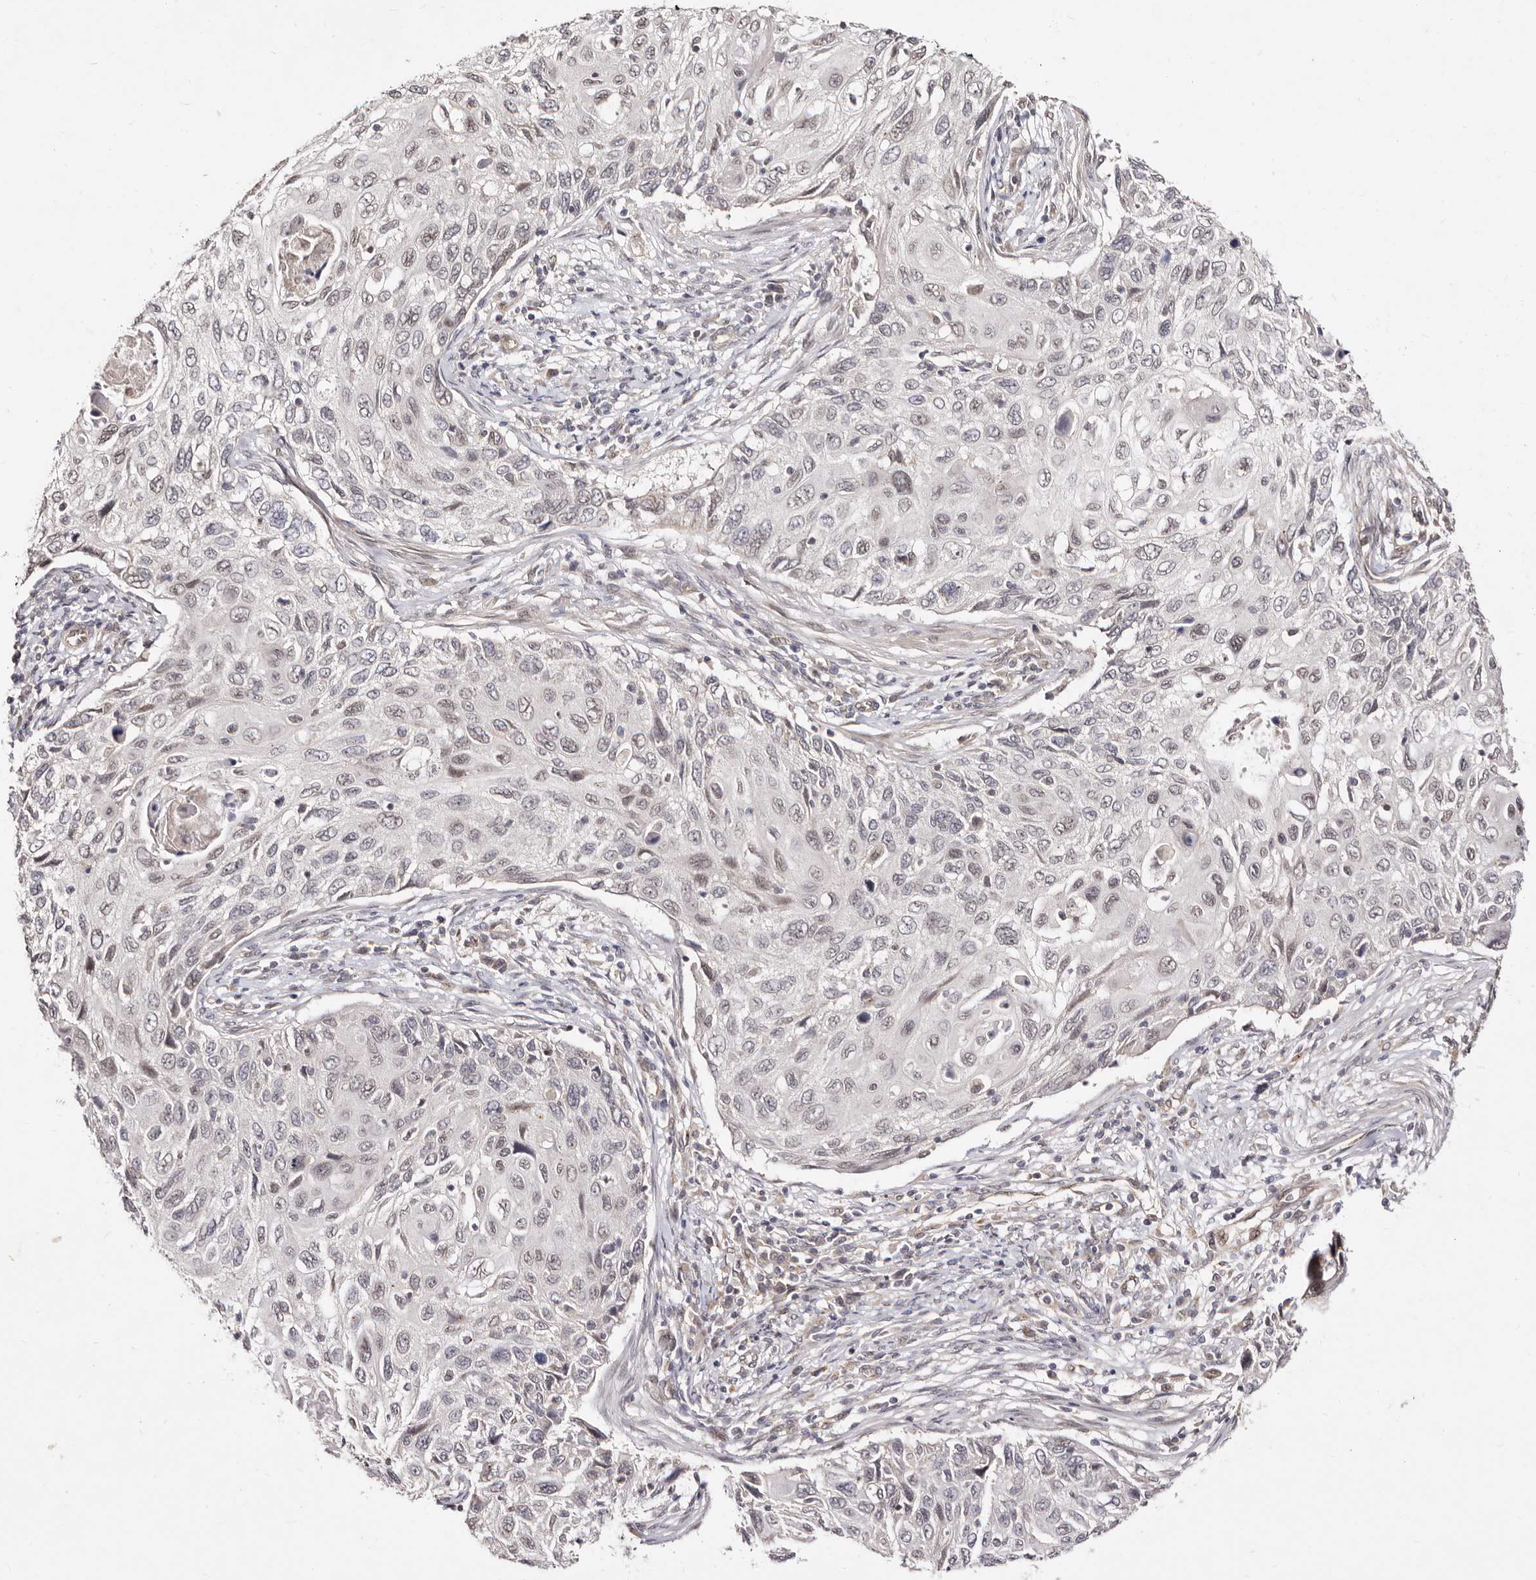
{"staining": {"intensity": "weak", "quantity": "<25%", "location": "nuclear"}, "tissue": "cervical cancer", "cell_type": "Tumor cells", "image_type": "cancer", "snomed": [{"axis": "morphology", "description": "Squamous cell carcinoma, NOS"}, {"axis": "topography", "description": "Cervix"}], "caption": "Immunohistochemical staining of human cervical squamous cell carcinoma shows no significant positivity in tumor cells. Nuclei are stained in blue.", "gene": "LCORL", "patient": {"sex": "female", "age": 70}}